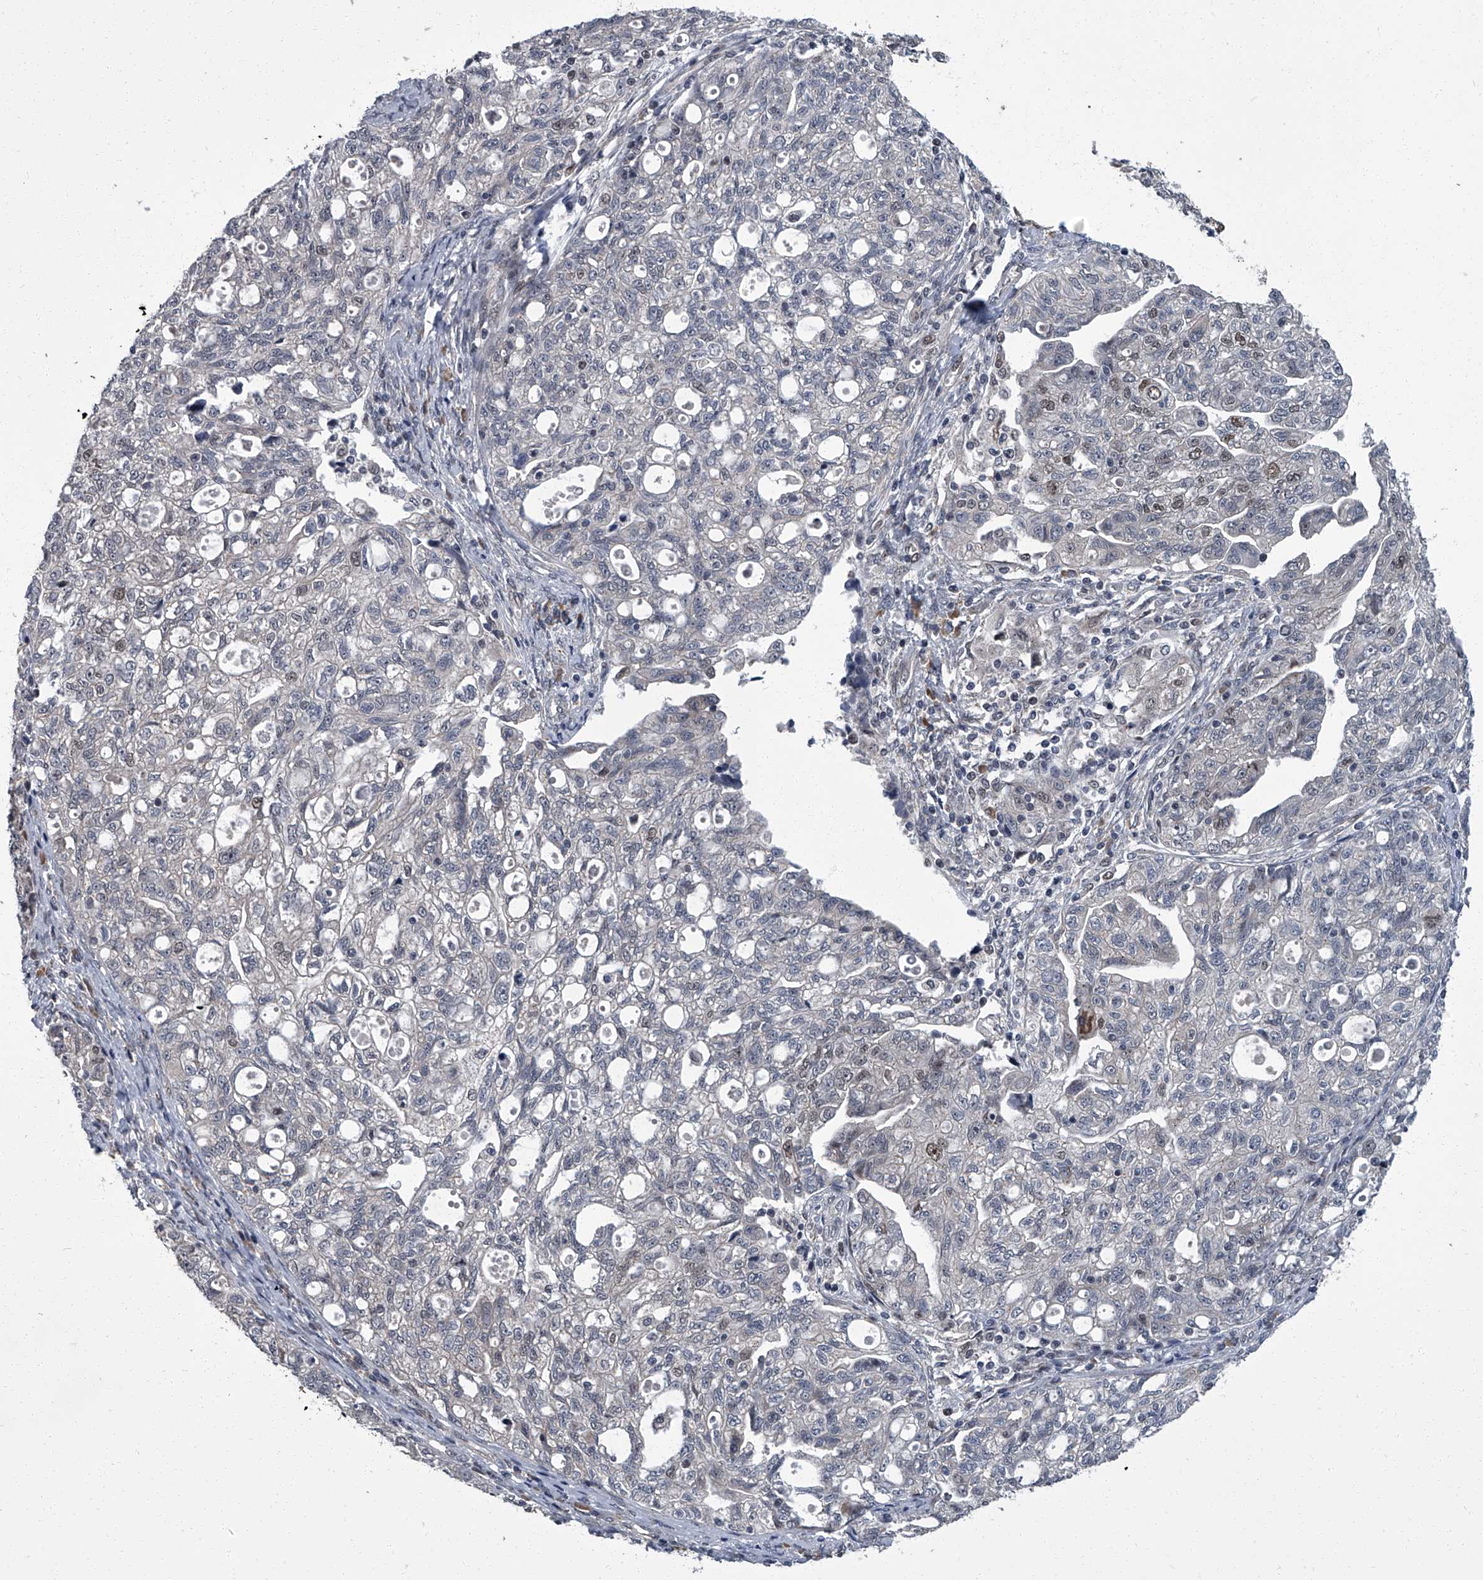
{"staining": {"intensity": "negative", "quantity": "none", "location": "none"}, "tissue": "ovarian cancer", "cell_type": "Tumor cells", "image_type": "cancer", "snomed": [{"axis": "morphology", "description": "Carcinoma, NOS"}, {"axis": "morphology", "description": "Cystadenocarcinoma, serous, NOS"}, {"axis": "topography", "description": "Ovary"}], "caption": "This is an immunohistochemistry (IHC) image of ovarian carcinoma. There is no expression in tumor cells.", "gene": "ZNF274", "patient": {"sex": "female", "age": 69}}